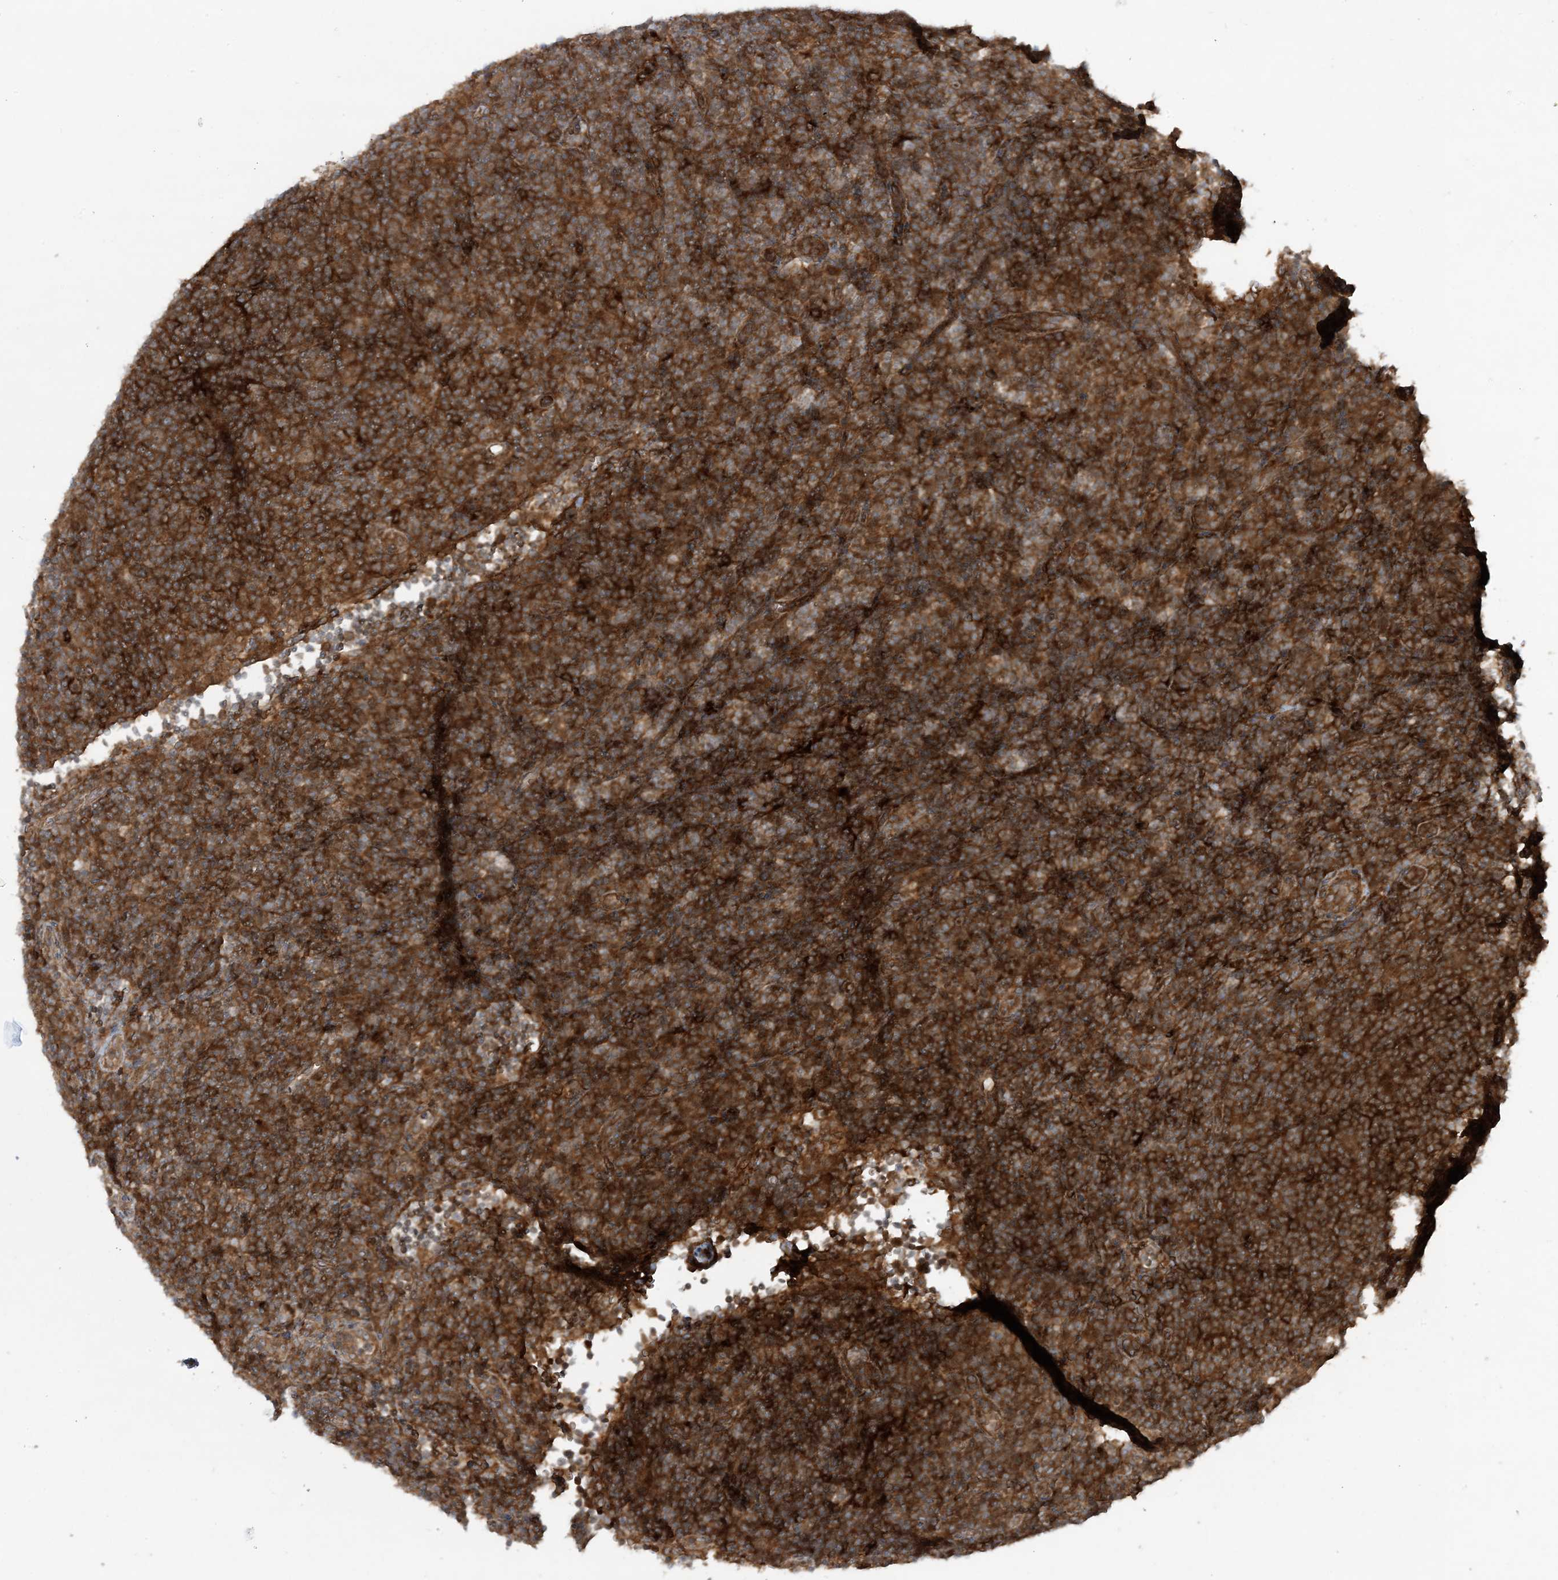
{"staining": {"intensity": "moderate", "quantity": ">75%", "location": "cytoplasmic/membranous"}, "tissue": "lymphoma", "cell_type": "Tumor cells", "image_type": "cancer", "snomed": [{"axis": "morphology", "description": "Hodgkin's disease, NOS"}, {"axis": "topography", "description": "Lymph node"}], "caption": "Tumor cells show medium levels of moderate cytoplasmic/membranous expression in about >75% of cells in human lymphoma.", "gene": "STAM2", "patient": {"sex": "female", "age": 57}}